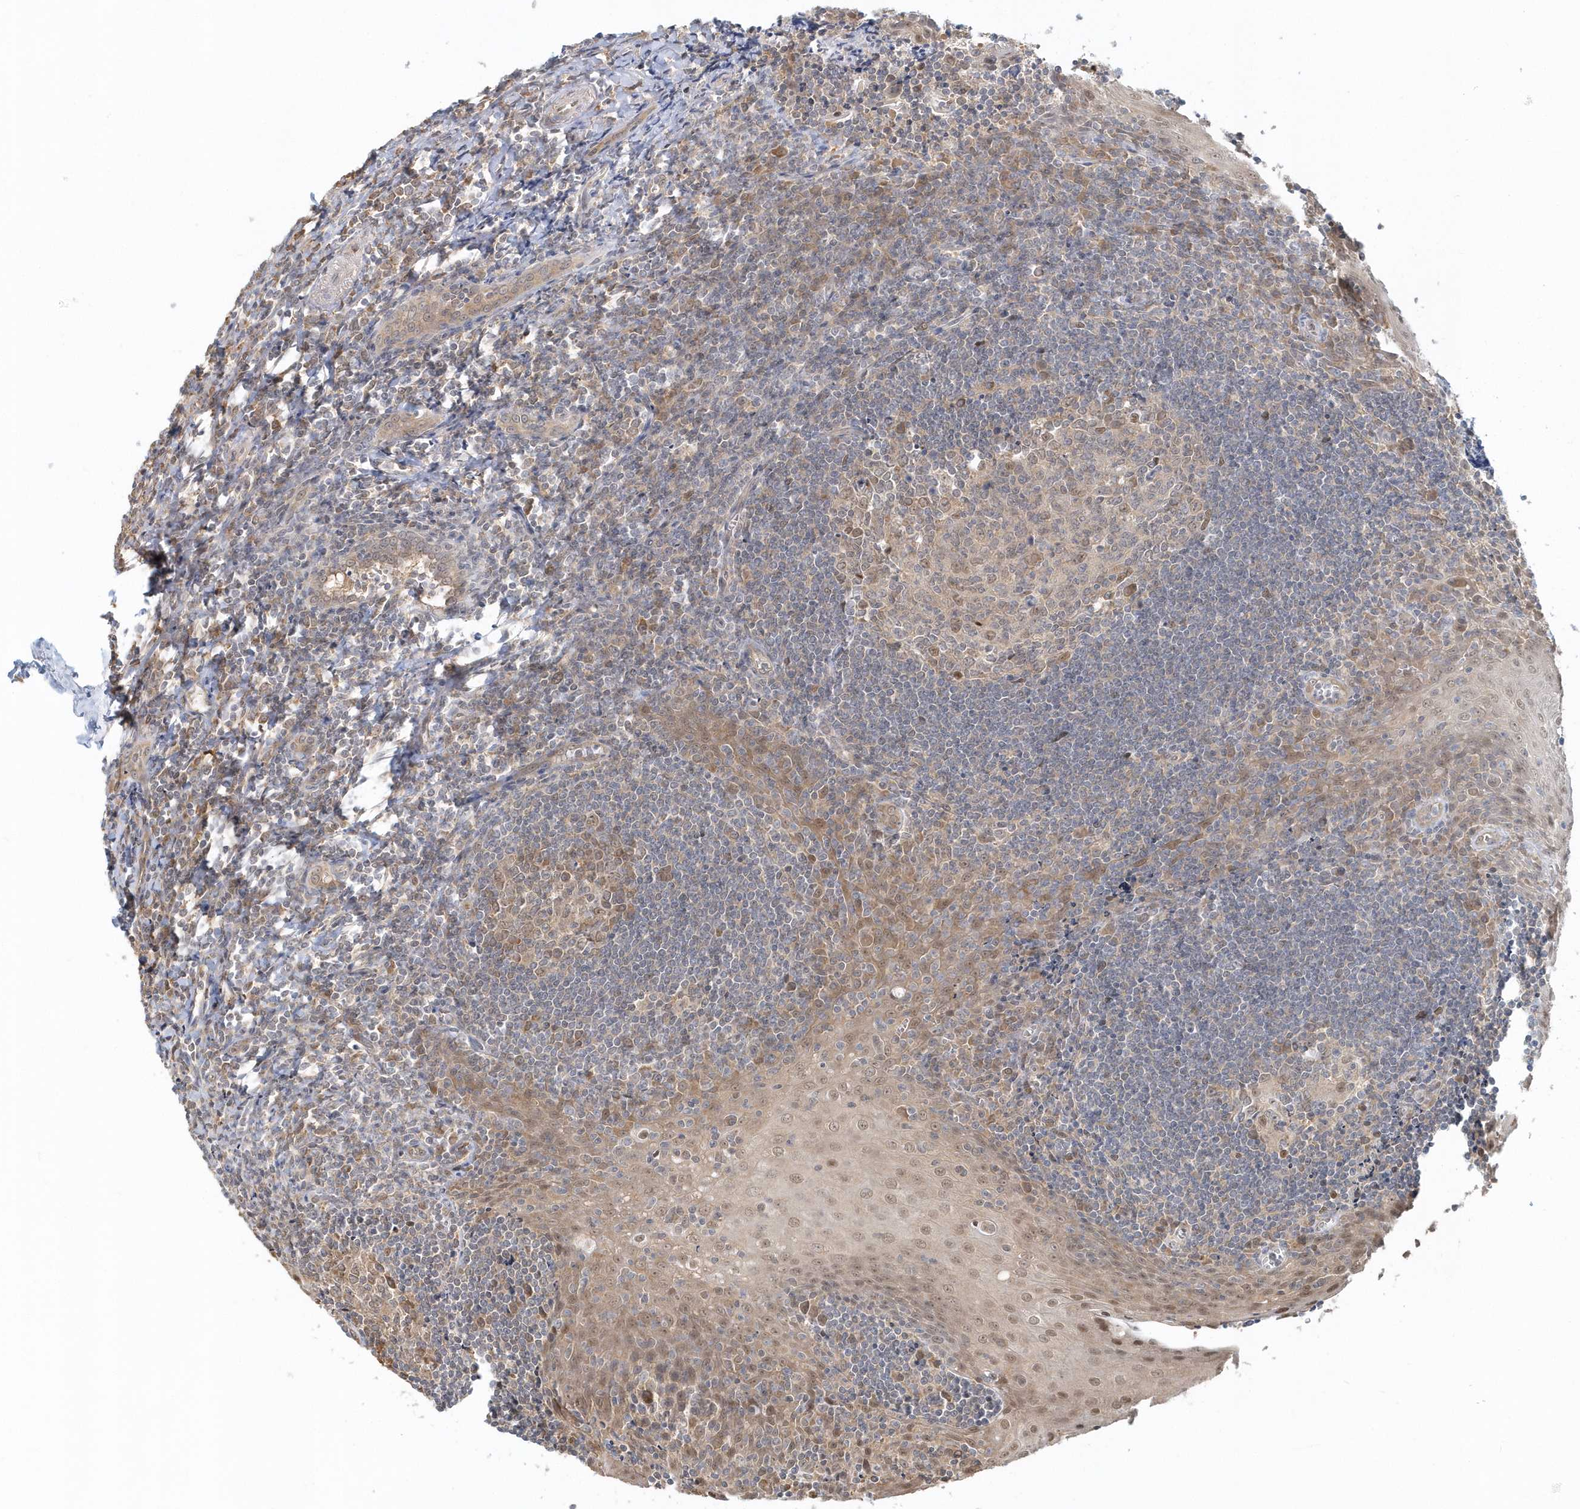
{"staining": {"intensity": "moderate", "quantity": "<25%", "location": "cytoplasmic/membranous,nuclear"}, "tissue": "tonsil", "cell_type": "Germinal center cells", "image_type": "normal", "snomed": [{"axis": "morphology", "description": "Normal tissue, NOS"}, {"axis": "topography", "description": "Tonsil"}], "caption": "High-magnification brightfield microscopy of benign tonsil stained with DAB (brown) and counterstained with hematoxylin (blue). germinal center cells exhibit moderate cytoplasmic/membranous,nuclear expression is identified in approximately<25% of cells. The protein of interest is stained brown, and the nuclei are stained in blue (DAB (3,3'-diaminobenzidine) IHC with brightfield microscopy, high magnification).", "gene": "PSMD6", "patient": {"sex": "male", "age": 27}}